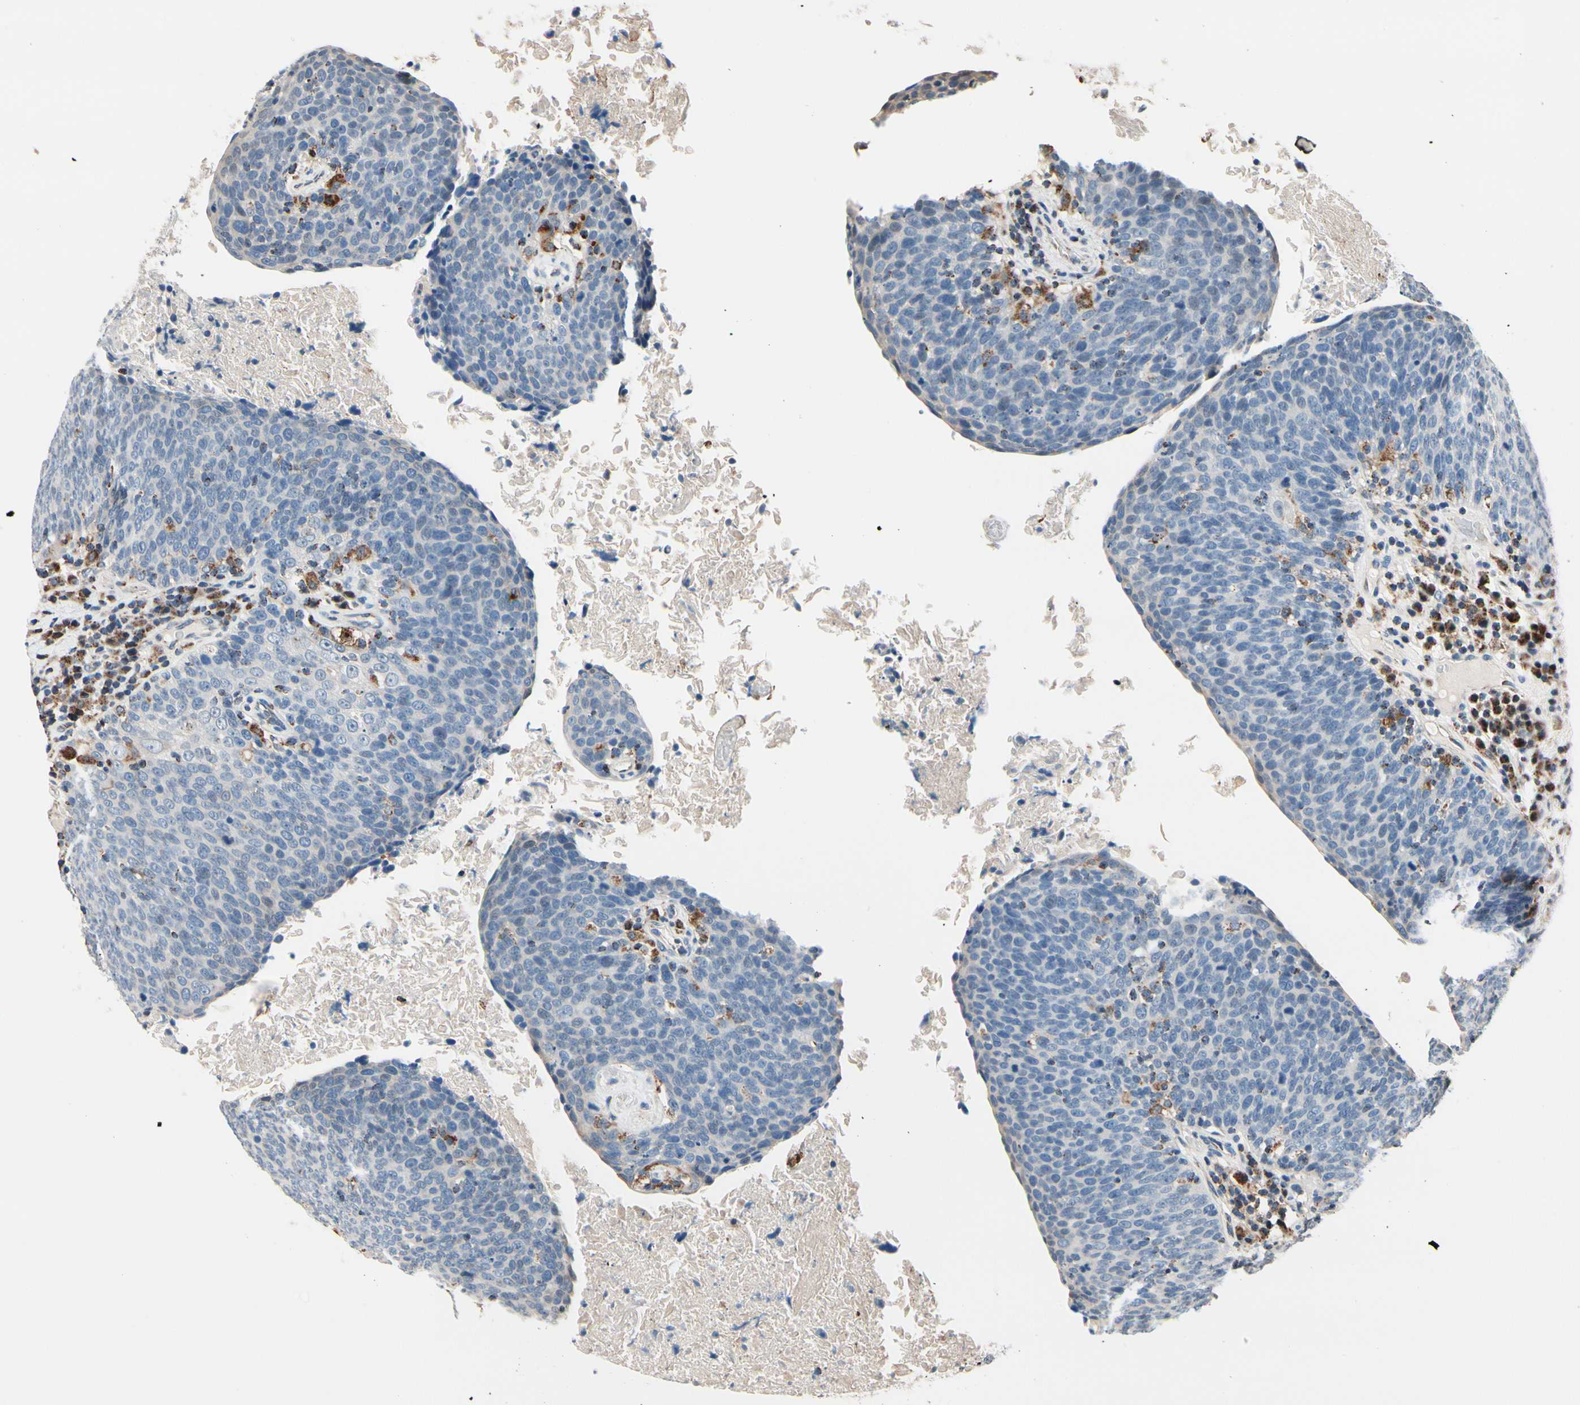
{"staining": {"intensity": "strong", "quantity": "<25%", "location": "cytoplasmic/membranous"}, "tissue": "head and neck cancer", "cell_type": "Tumor cells", "image_type": "cancer", "snomed": [{"axis": "morphology", "description": "Squamous cell carcinoma, NOS"}, {"axis": "morphology", "description": "Squamous cell carcinoma, metastatic, NOS"}, {"axis": "topography", "description": "Lymph node"}, {"axis": "topography", "description": "Head-Neck"}], "caption": "IHC (DAB (3,3'-diaminobenzidine)) staining of human squamous cell carcinoma (head and neck) shows strong cytoplasmic/membranous protein positivity in about <25% of tumor cells.", "gene": "TMEM176A", "patient": {"sex": "male", "age": 62}}